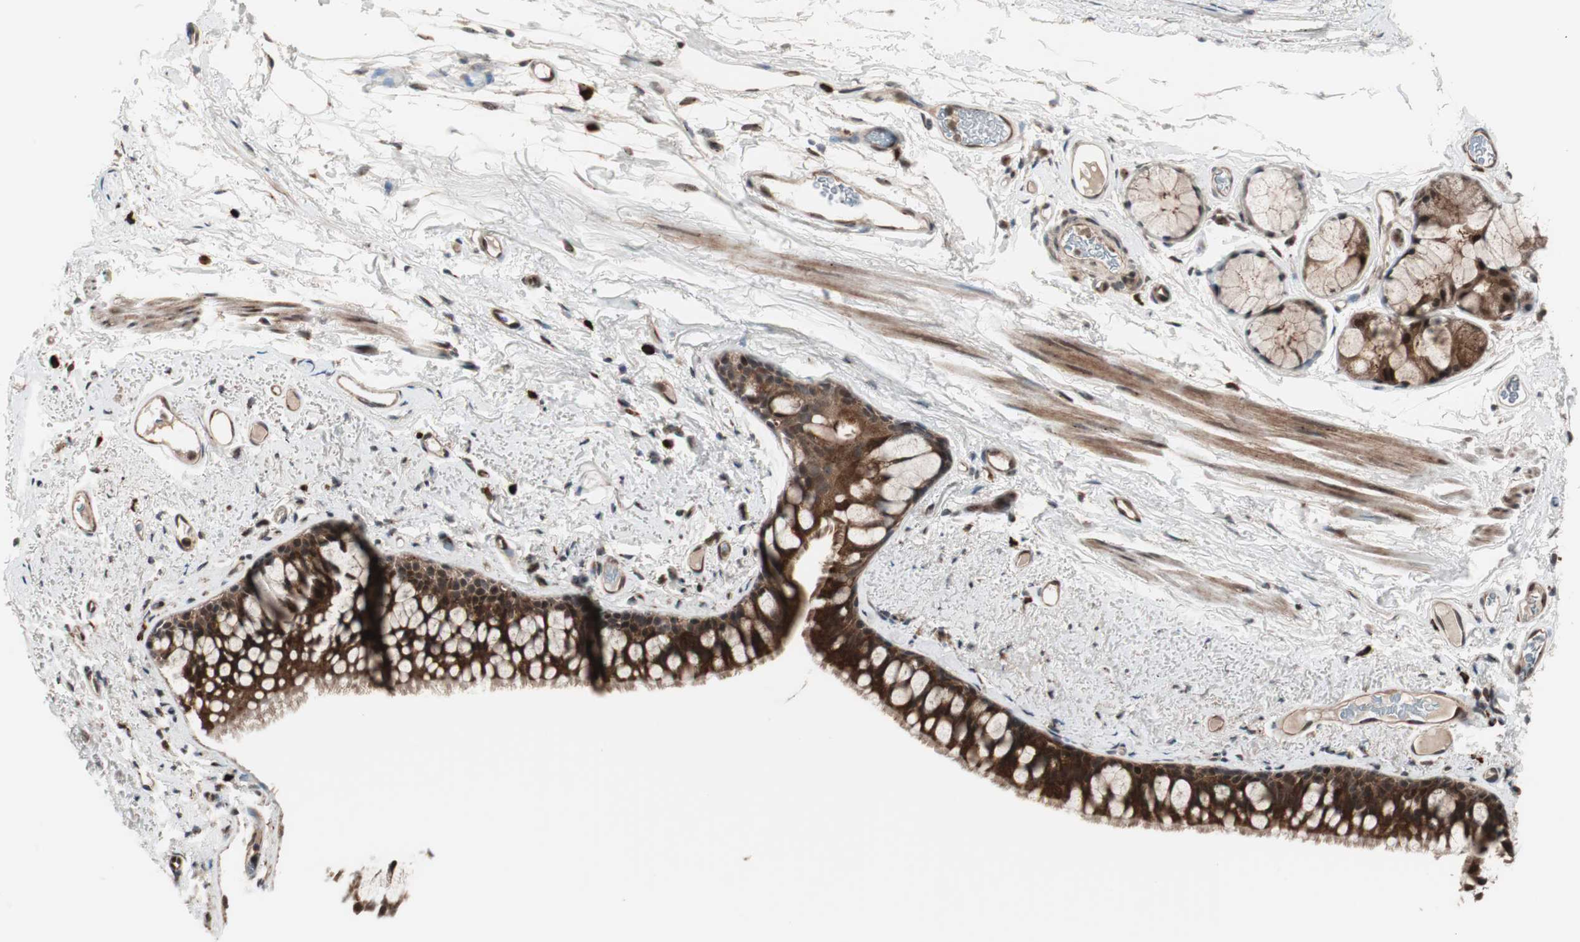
{"staining": {"intensity": "strong", "quantity": ">75%", "location": "cytoplasmic/membranous,nuclear"}, "tissue": "bronchus", "cell_type": "Respiratory epithelial cells", "image_type": "normal", "snomed": [{"axis": "morphology", "description": "Normal tissue, NOS"}, {"axis": "topography", "description": "Bronchus"}], "caption": "Bronchus stained with DAB IHC demonstrates high levels of strong cytoplasmic/membranous,nuclear positivity in about >75% of respiratory epithelial cells.", "gene": "PRKG2", "patient": {"sex": "female", "age": 73}}